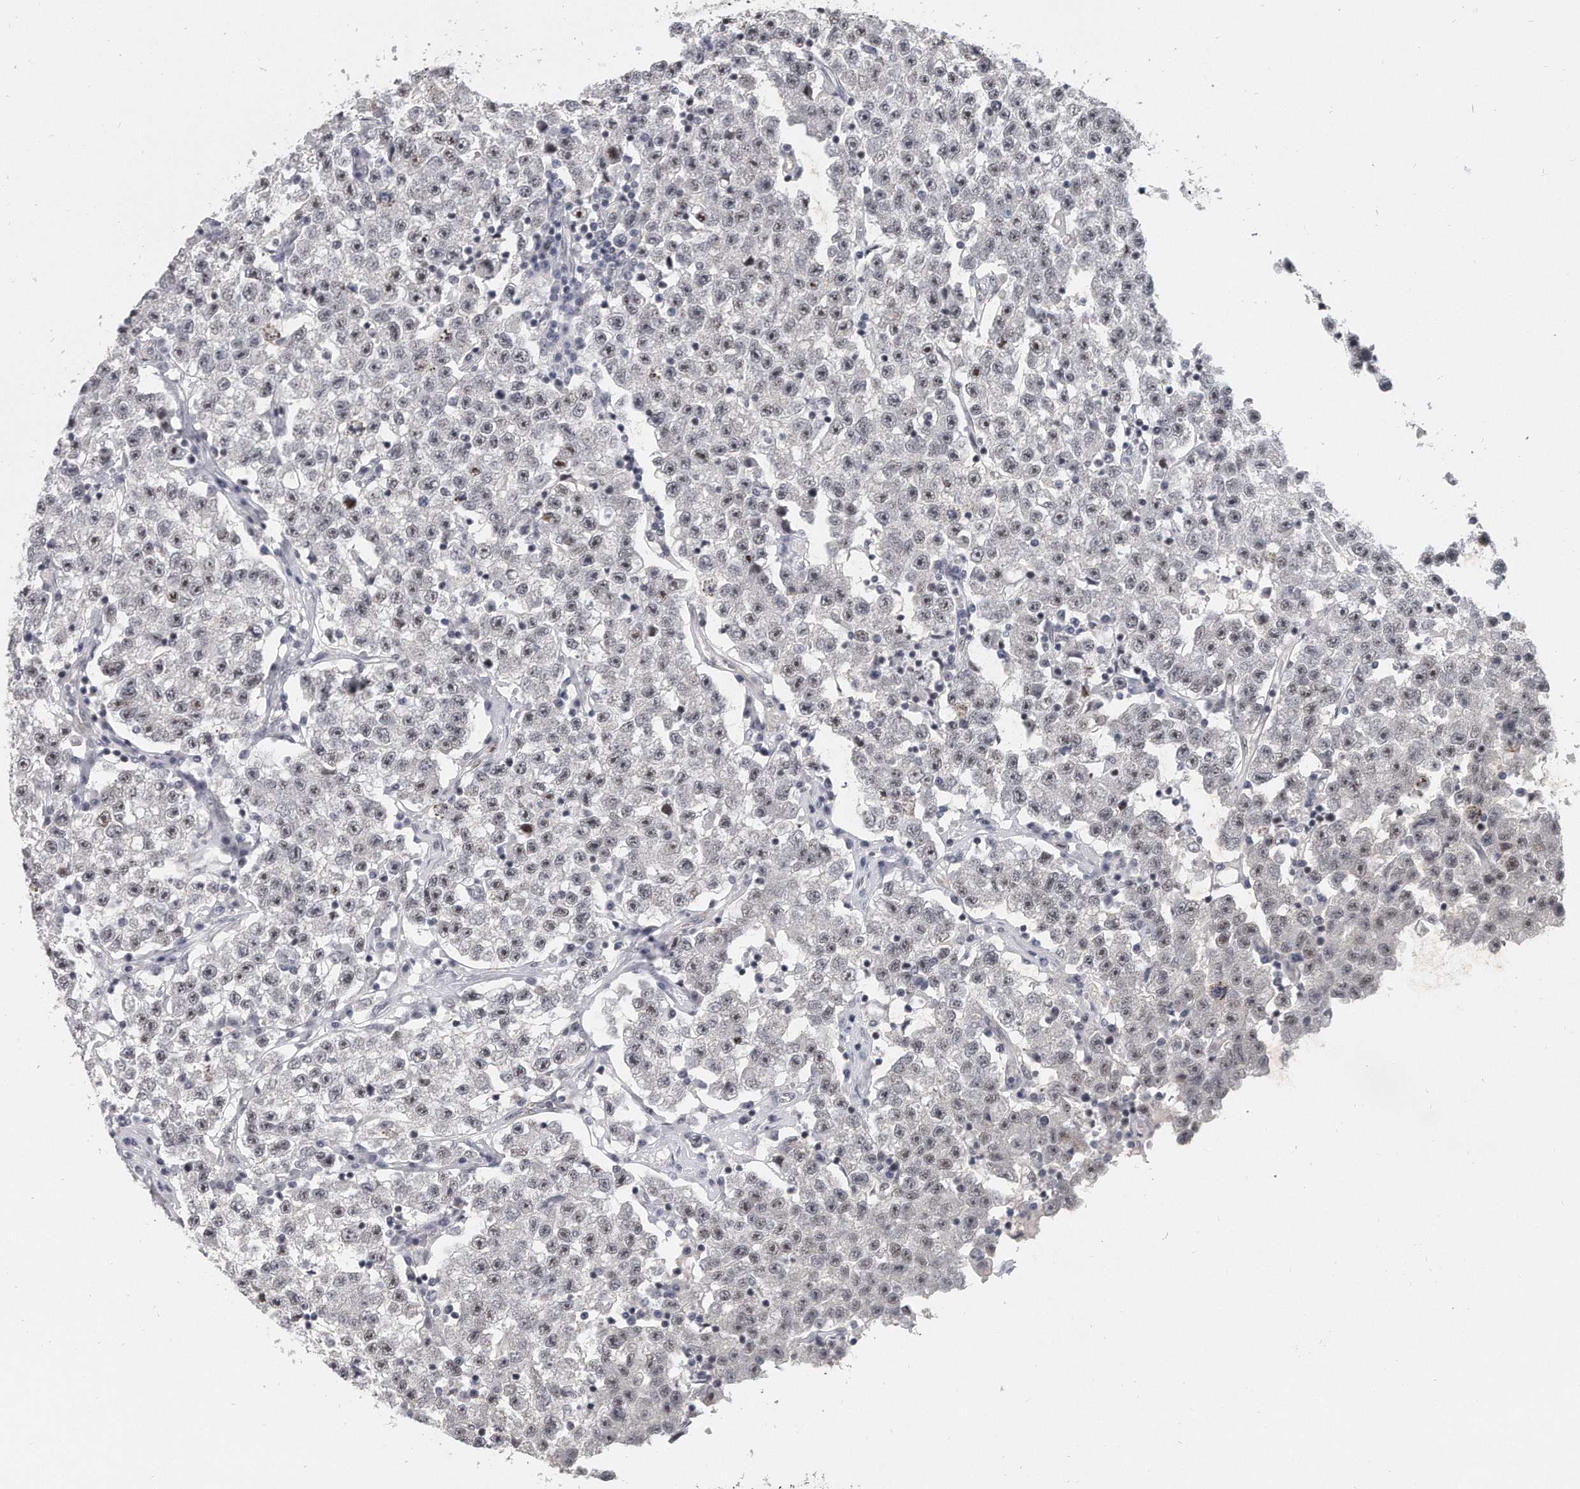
{"staining": {"intensity": "weak", "quantity": ">75%", "location": "nuclear"}, "tissue": "testis cancer", "cell_type": "Tumor cells", "image_type": "cancer", "snomed": [{"axis": "morphology", "description": "Seminoma, NOS"}, {"axis": "topography", "description": "Testis"}], "caption": "This histopathology image demonstrates immunohistochemistry staining of testis seminoma, with low weak nuclear expression in about >75% of tumor cells.", "gene": "TFCP2L1", "patient": {"sex": "male", "age": 22}}